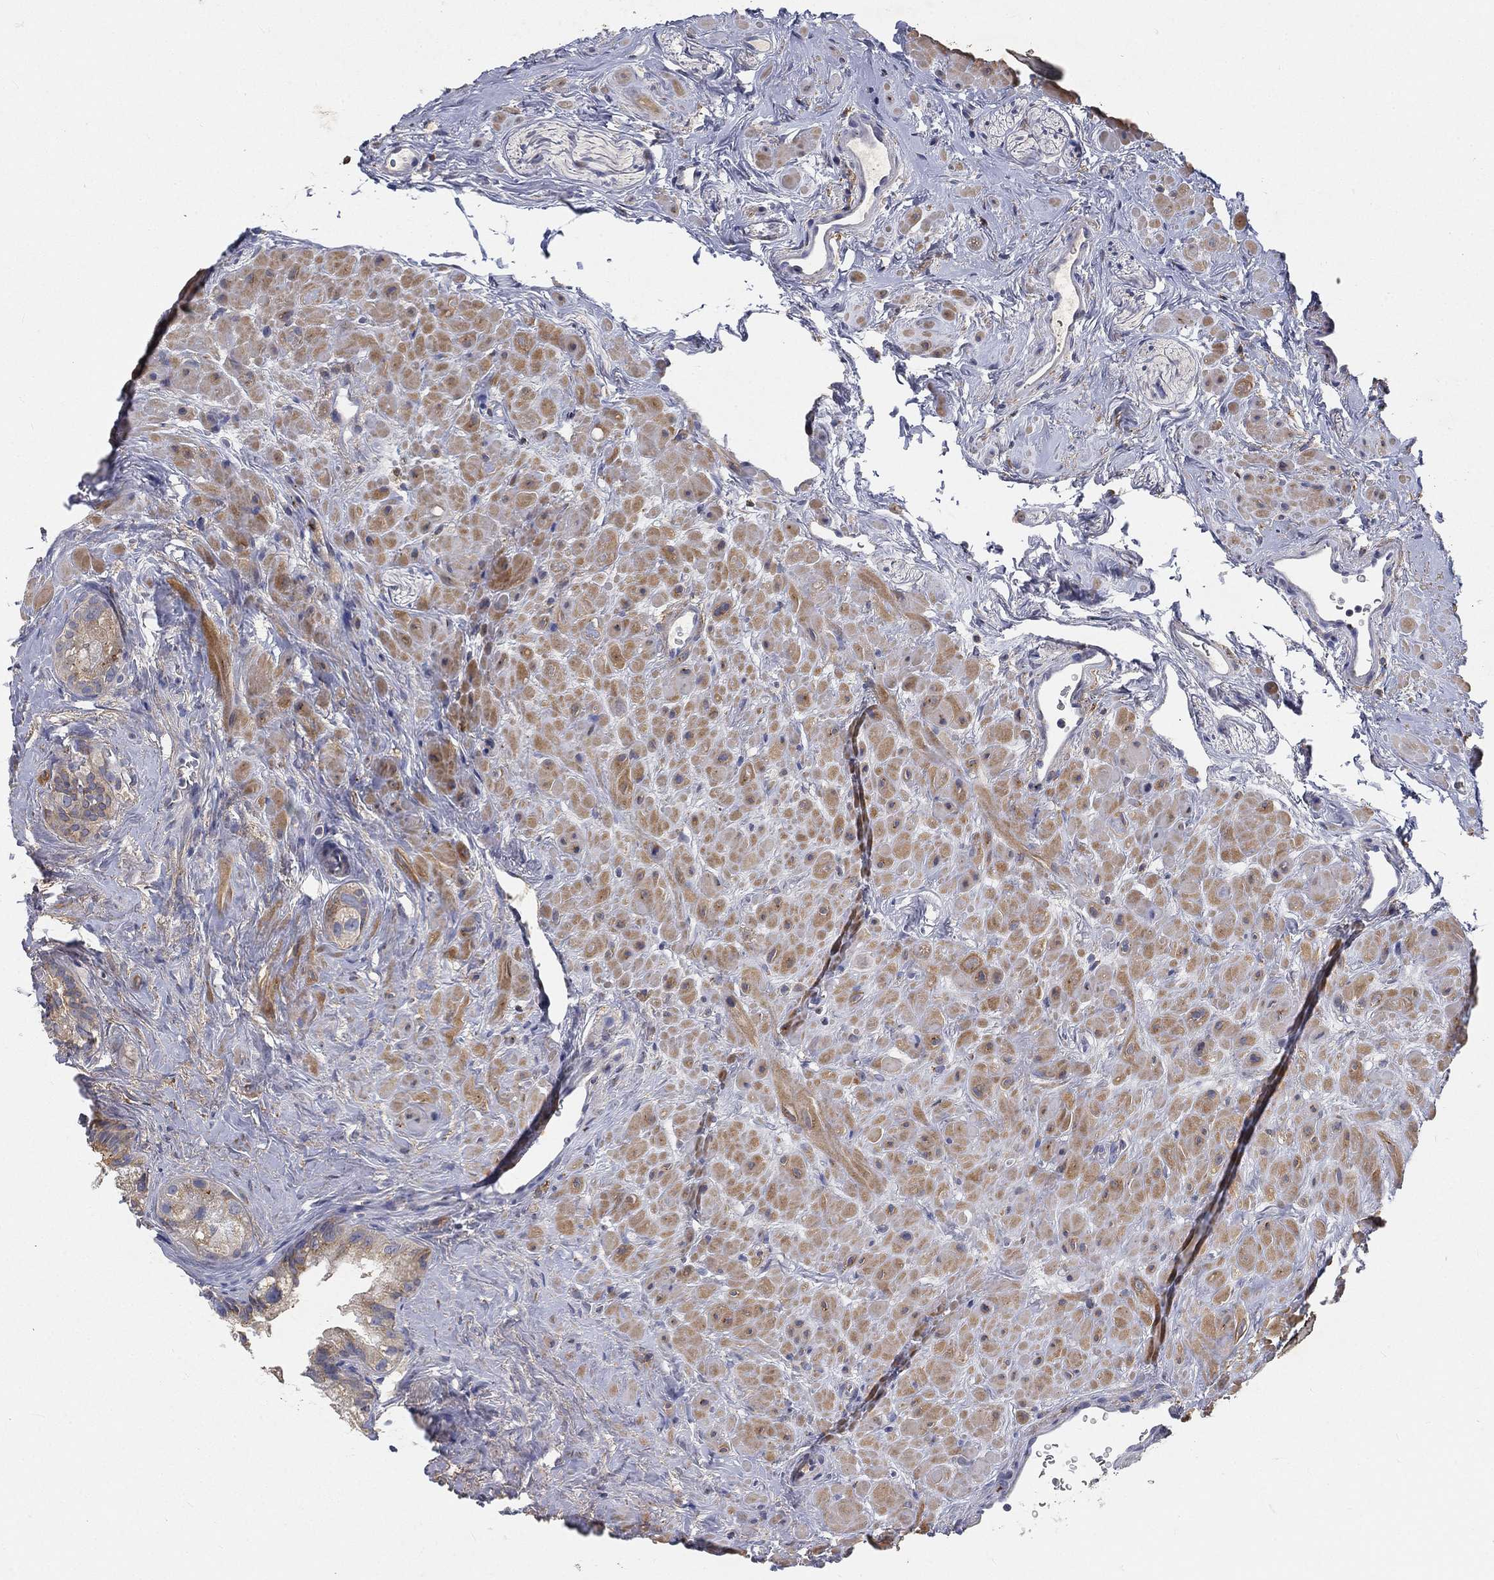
{"staining": {"intensity": "moderate", "quantity": "<25%", "location": "cytoplasmic/membranous"}, "tissue": "seminal vesicle", "cell_type": "Glandular cells", "image_type": "normal", "snomed": [{"axis": "morphology", "description": "Normal tissue, NOS"}, {"axis": "topography", "description": "Seminal veicle"}], "caption": "The histopathology image demonstrates staining of benign seminal vesicle, revealing moderate cytoplasmic/membranous protein expression (brown color) within glandular cells.", "gene": "CTSL", "patient": {"sex": "male", "age": 72}}